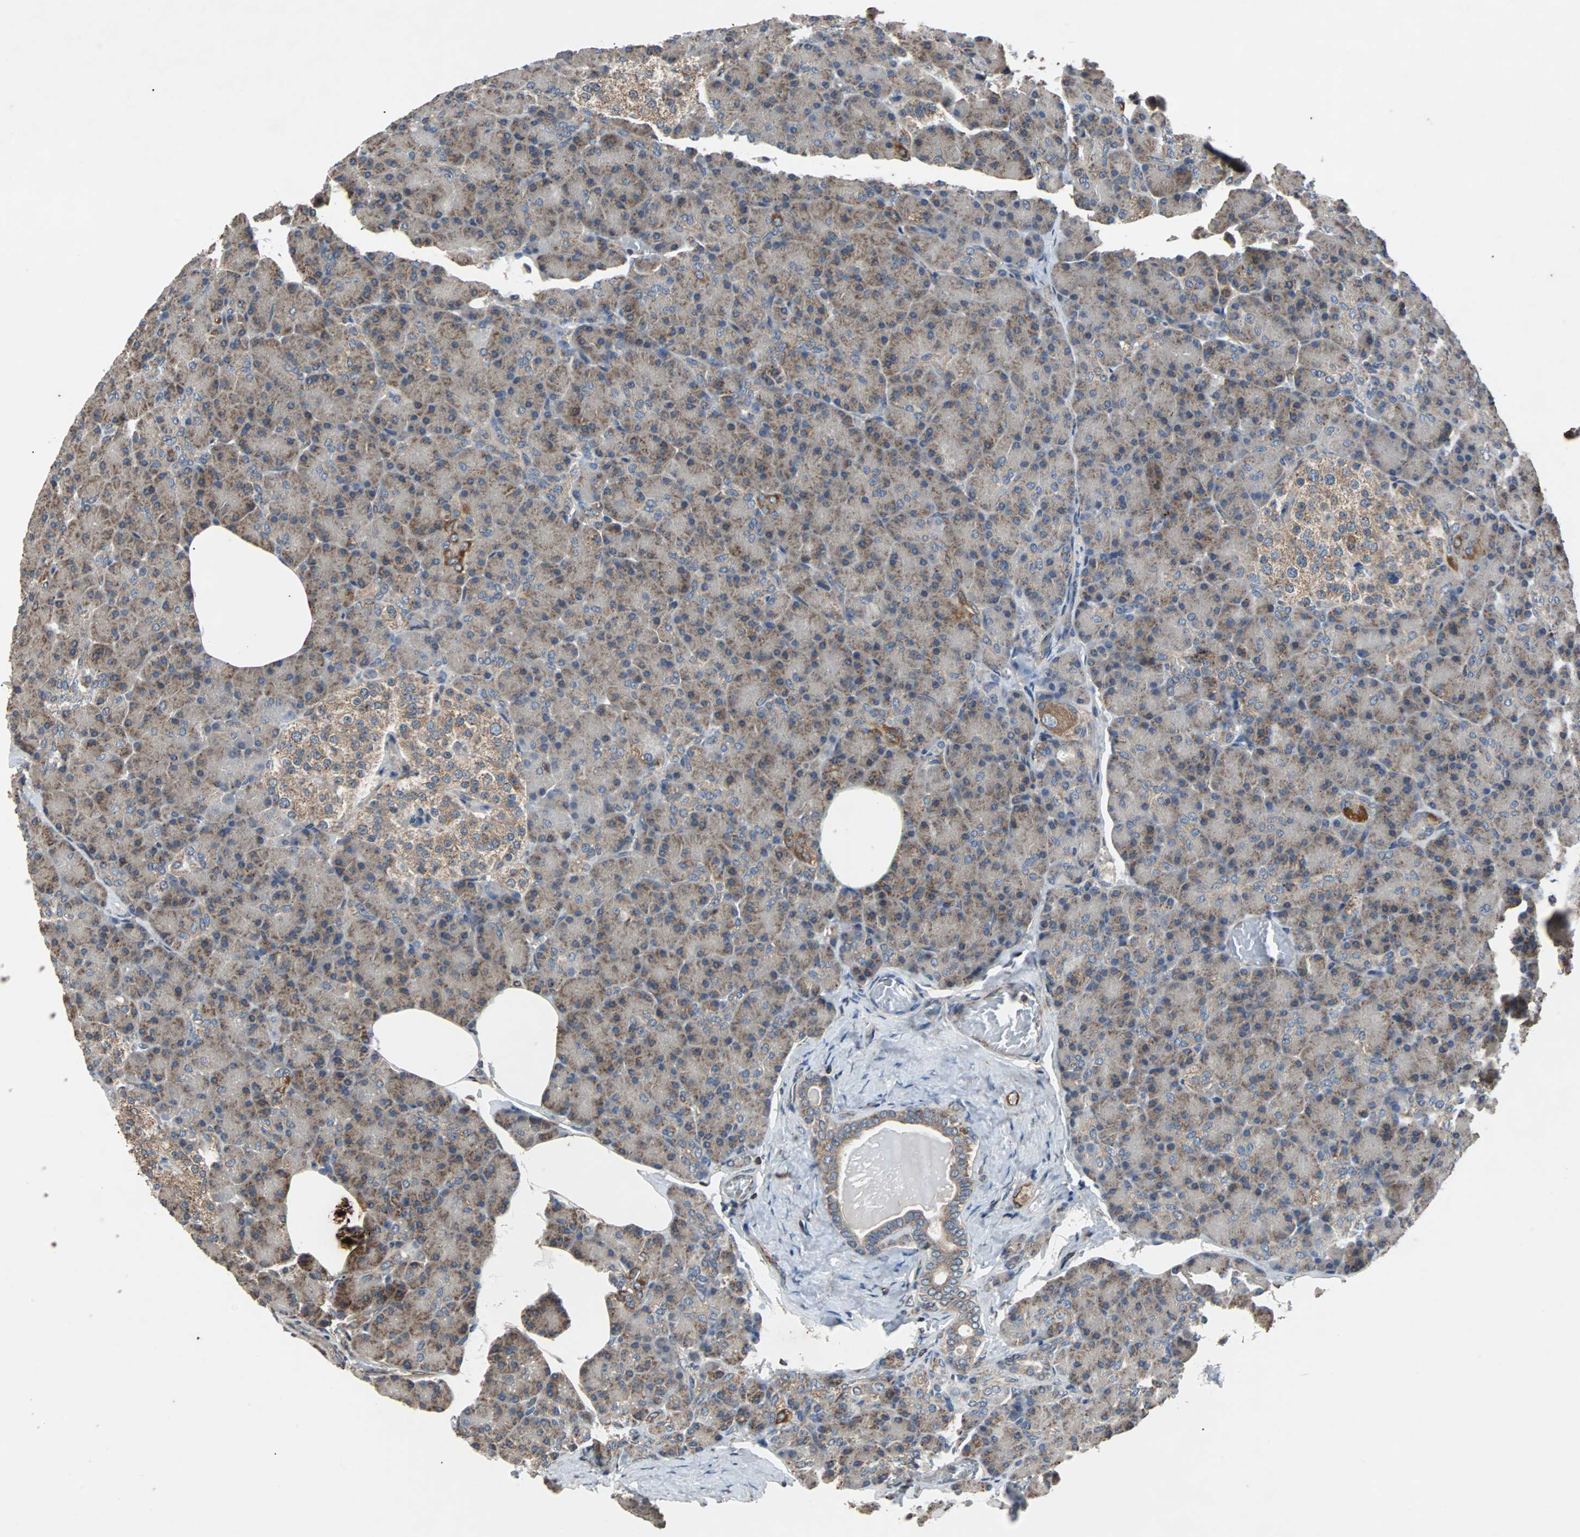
{"staining": {"intensity": "moderate", "quantity": ">75%", "location": "cytoplasmic/membranous"}, "tissue": "pancreas", "cell_type": "Exocrine glandular cells", "image_type": "normal", "snomed": [{"axis": "morphology", "description": "Normal tissue, NOS"}, {"axis": "topography", "description": "Pancreas"}], "caption": "Moderate cytoplasmic/membranous expression is appreciated in approximately >75% of exocrine glandular cells in benign pancreas. (DAB (3,3'-diaminobenzidine) = brown stain, brightfield microscopy at high magnification).", "gene": "ACTR3", "patient": {"sex": "female", "age": 43}}